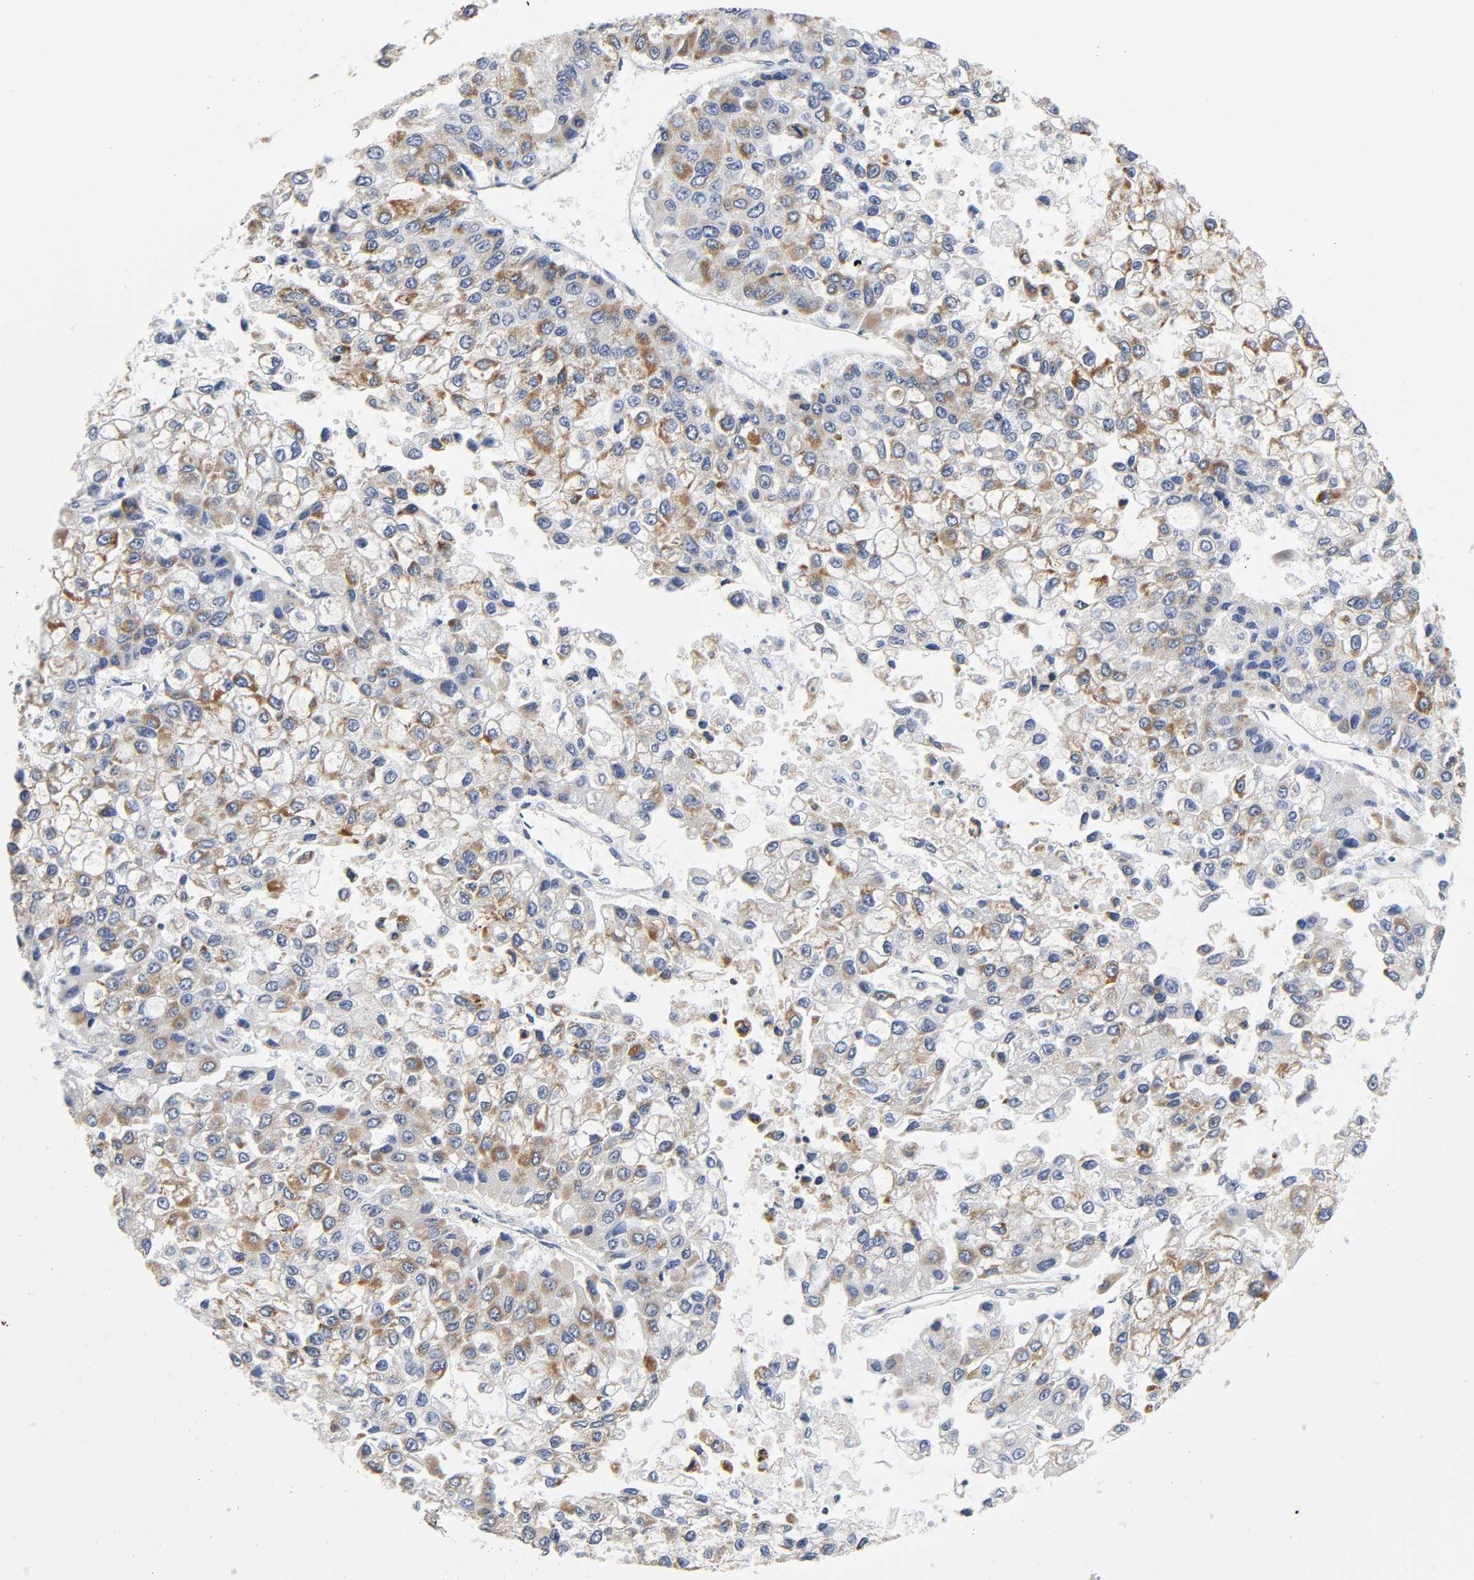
{"staining": {"intensity": "moderate", "quantity": "25%-75%", "location": "cytoplasmic/membranous"}, "tissue": "liver cancer", "cell_type": "Tumor cells", "image_type": "cancer", "snomed": [{"axis": "morphology", "description": "Carcinoma, Hepatocellular, NOS"}, {"axis": "topography", "description": "Liver"}], "caption": "An image showing moderate cytoplasmic/membranous expression in approximately 25%-75% of tumor cells in liver hepatocellular carcinoma, as visualized by brown immunohistochemical staining.", "gene": "BAK1", "patient": {"sex": "female", "age": 66}}